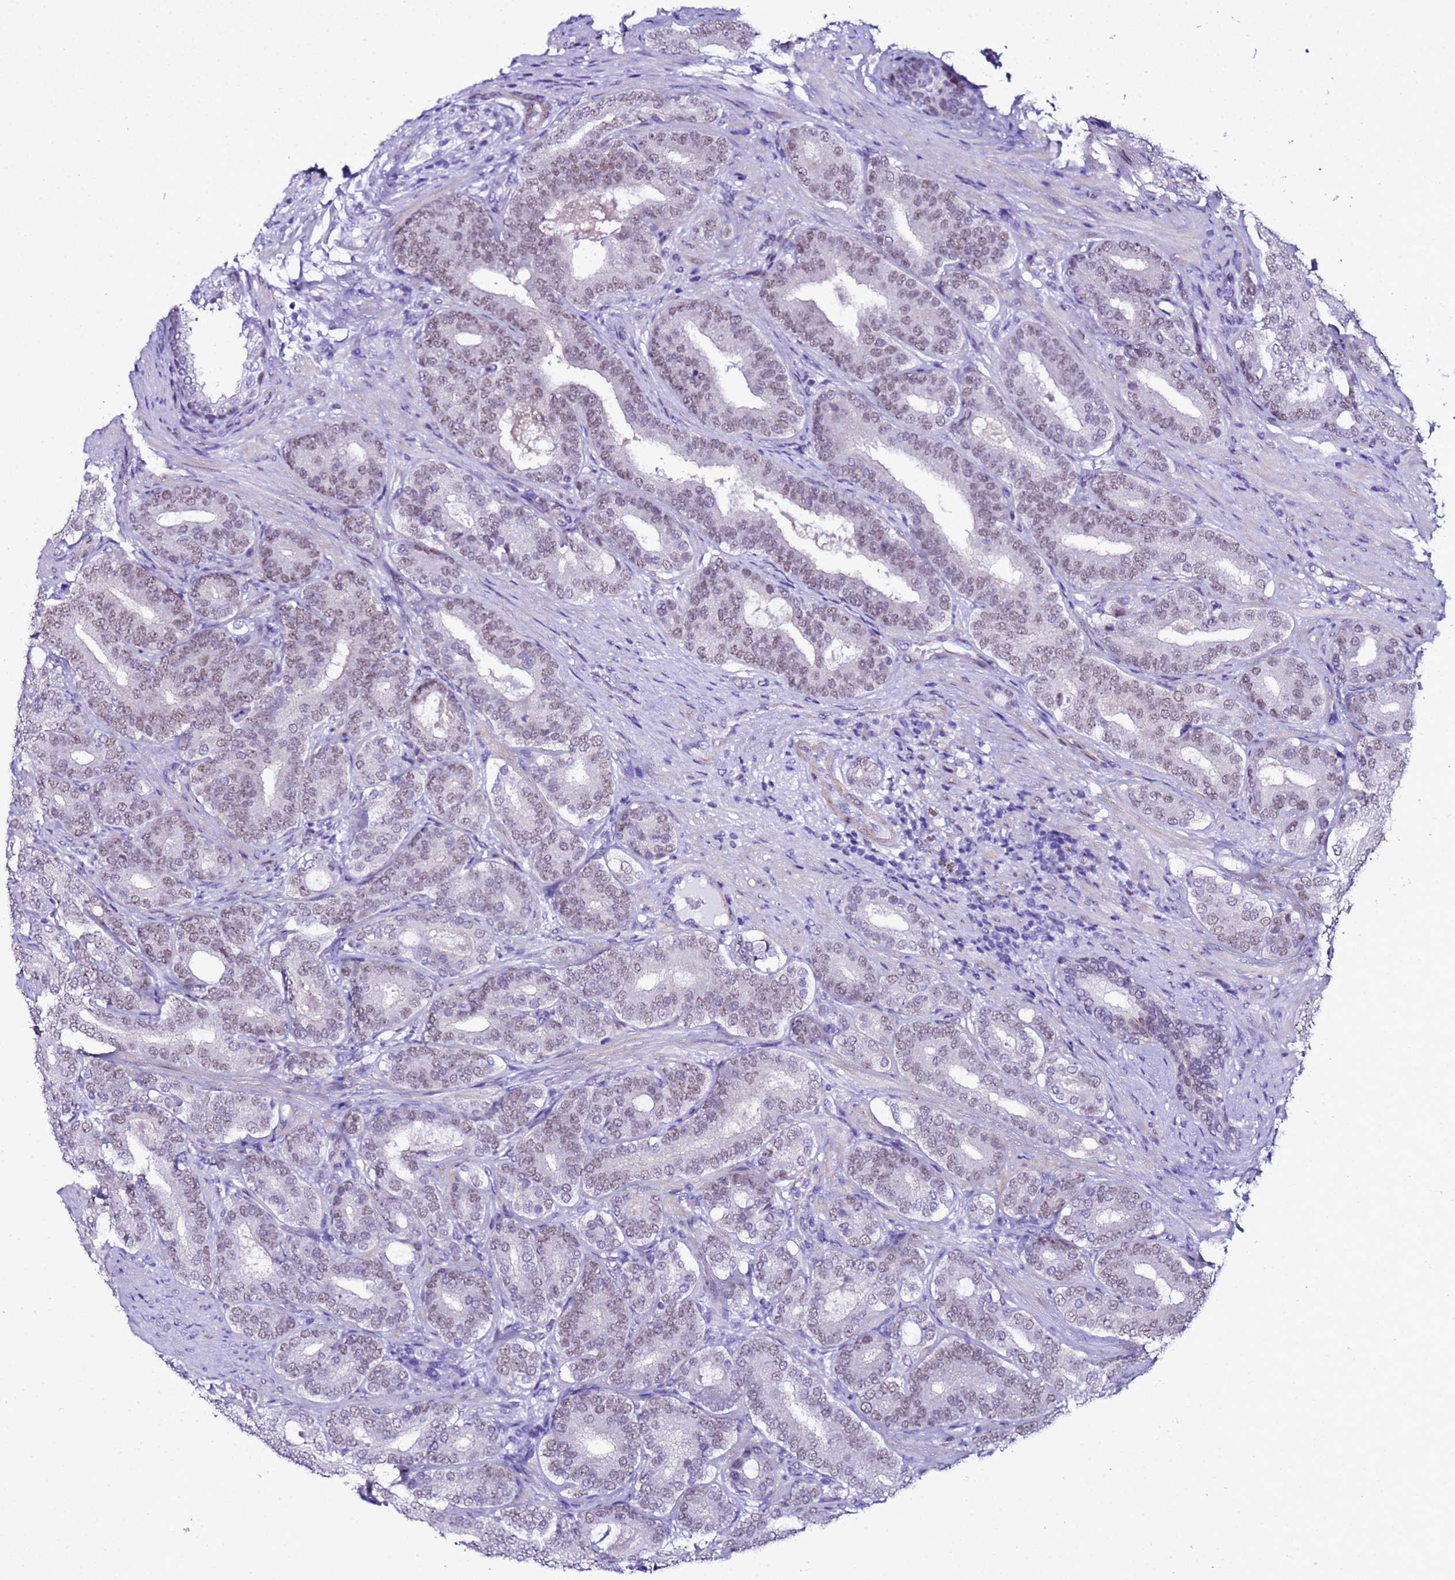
{"staining": {"intensity": "weak", "quantity": ">75%", "location": "nuclear"}, "tissue": "prostate cancer", "cell_type": "Tumor cells", "image_type": "cancer", "snomed": [{"axis": "morphology", "description": "Adenocarcinoma, High grade"}, {"axis": "topography", "description": "Prostate"}], "caption": "Immunohistochemical staining of human prostate cancer displays low levels of weak nuclear protein expression in about >75% of tumor cells. The staining was performed using DAB (3,3'-diaminobenzidine) to visualize the protein expression in brown, while the nuclei were stained in blue with hematoxylin (Magnification: 20x).", "gene": "BCL7A", "patient": {"sex": "male", "age": 60}}